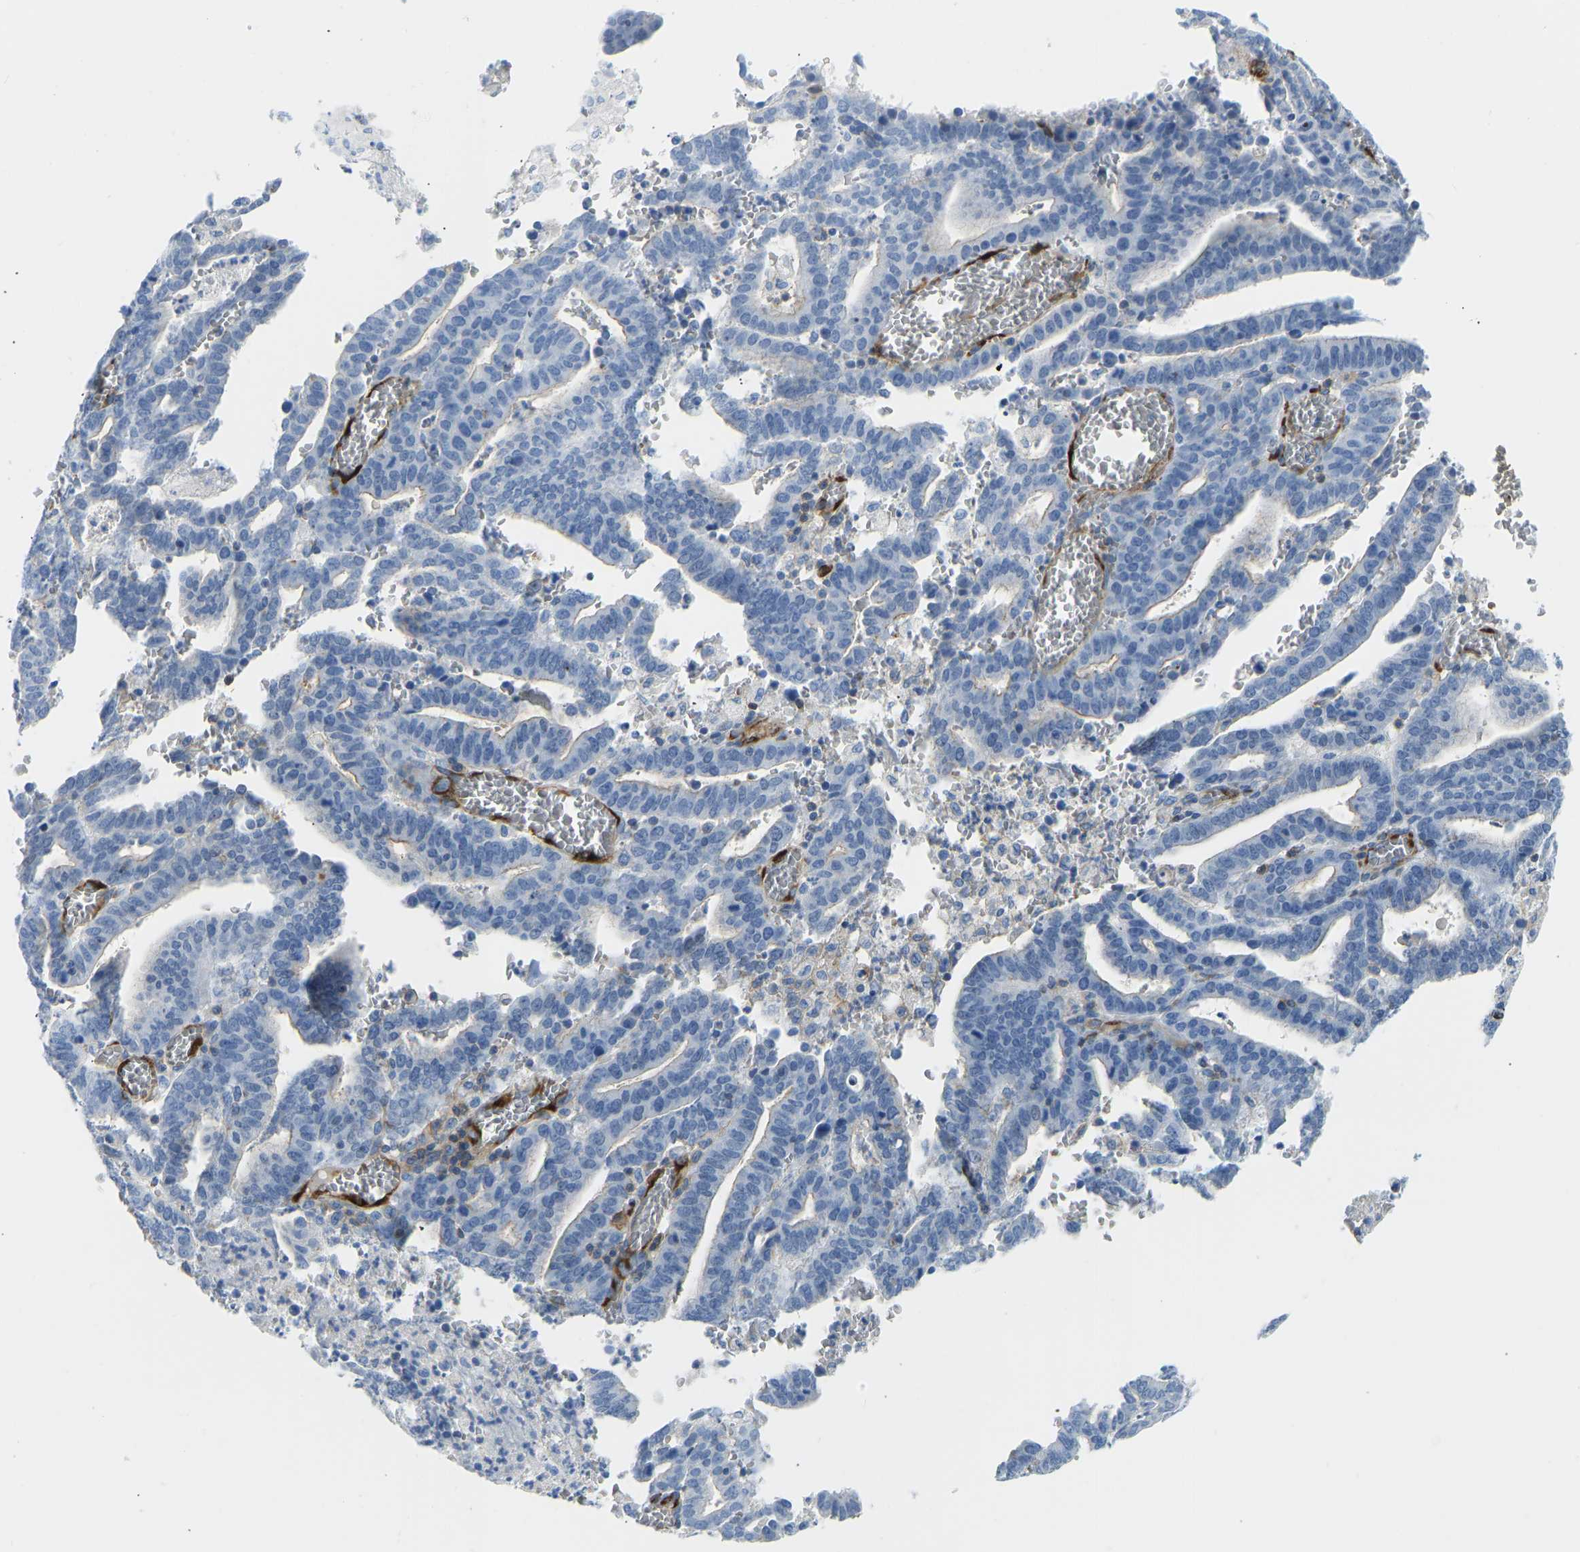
{"staining": {"intensity": "negative", "quantity": "none", "location": "none"}, "tissue": "endometrial cancer", "cell_type": "Tumor cells", "image_type": "cancer", "snomed": [{"axis": "morphology", "description": "Adenocarcinoma, NOS"}, {"axis": "topography", "description": "Uterus"}], "caption": "A histopathology image of human endometrial adenocarcinoma is negative for staining in tumor cells. (DAB (3,3'-diaminobenzidine) immunohistochemistry (IHC) with hematoxylin counter stain).", "gene": "COL15A1", "patient": {"sex": "female", "age": 83}}